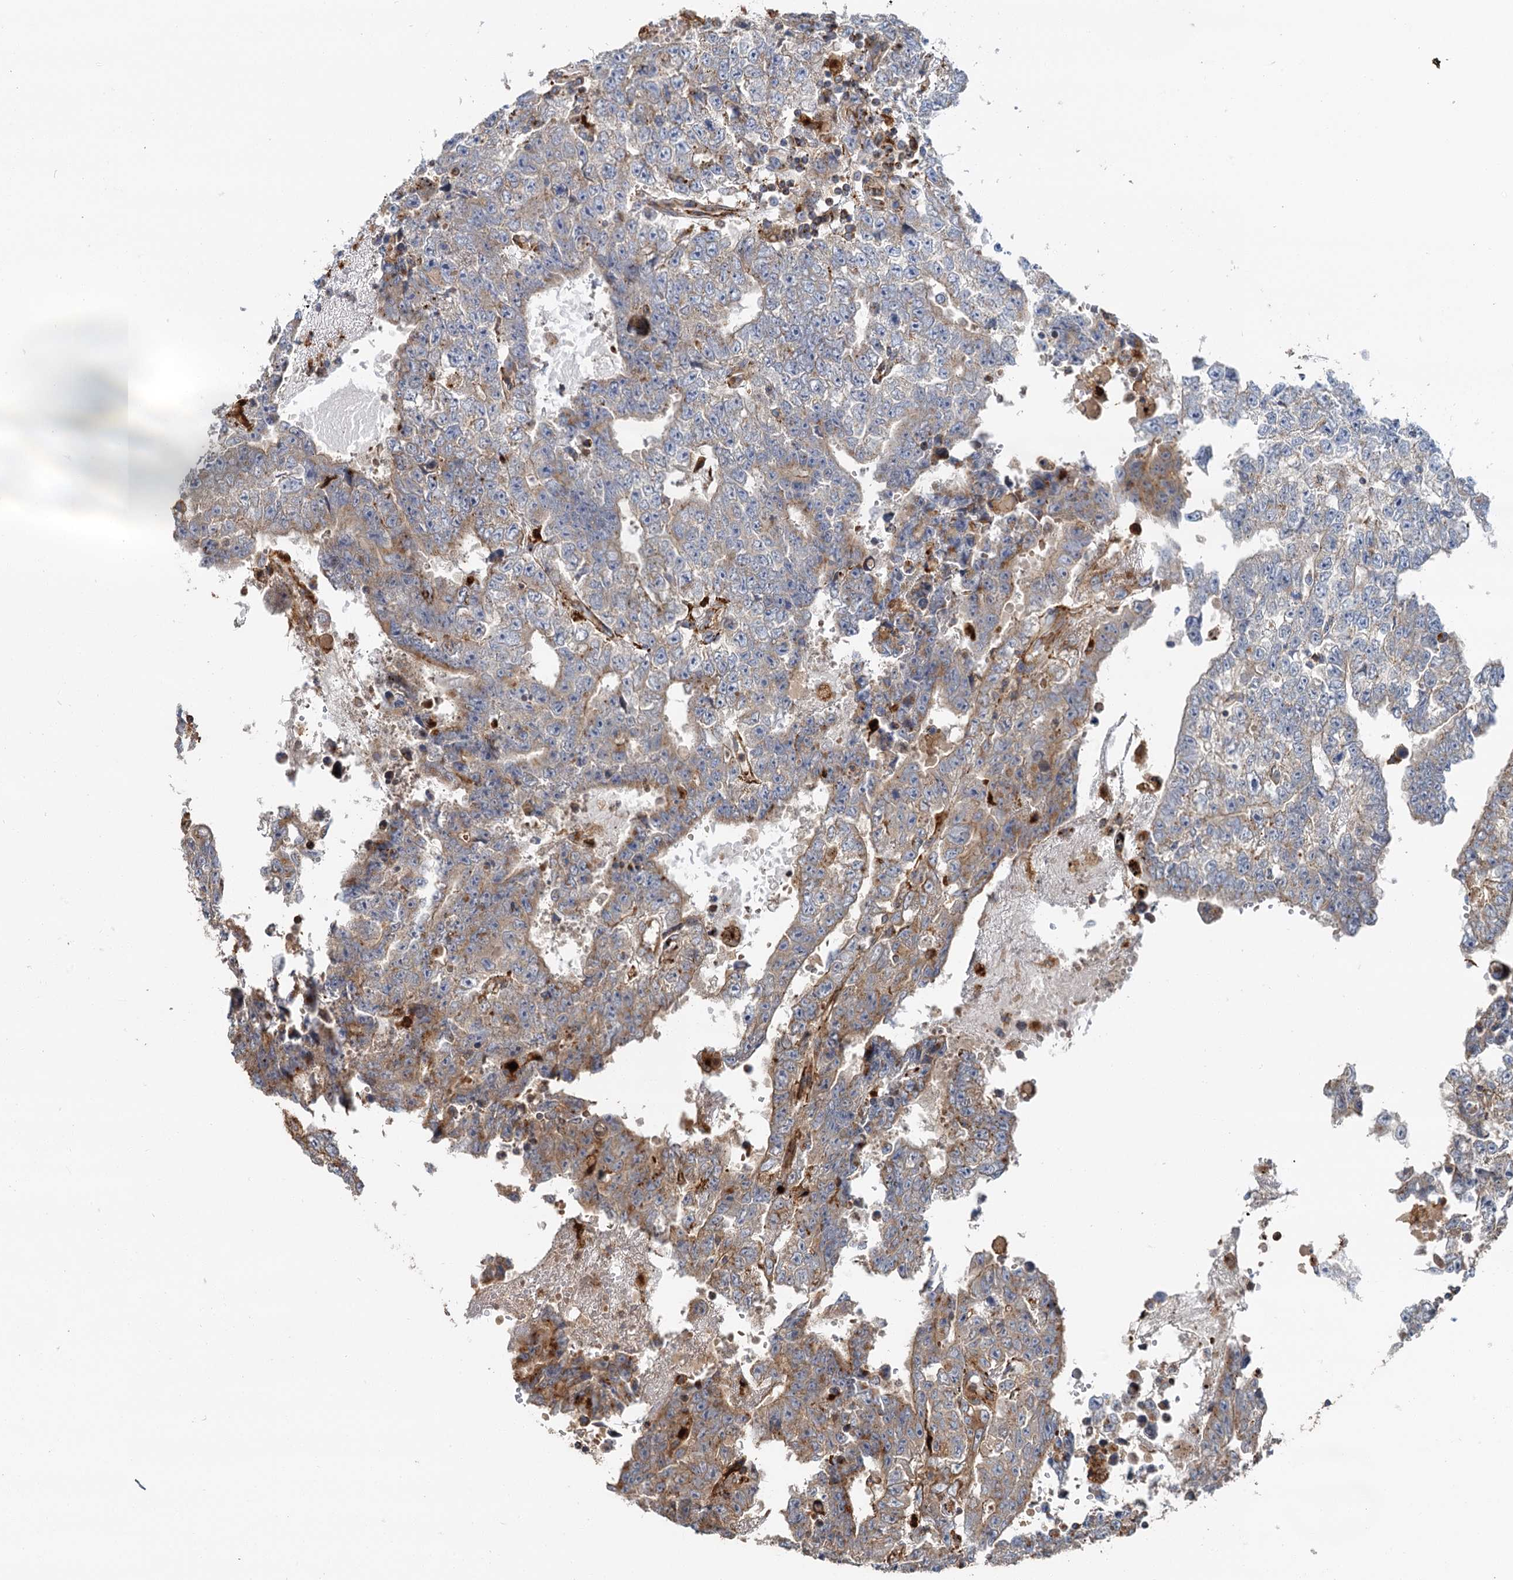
{"staining": {"intensity": "moderate", "quantity": "<25%", "location": "cytoplasmic/membranous"}, "tissue": "testis cancer", "cell_type": "Tumor cells", "image_type": "cancer", "snomed": [{"axis": "morphology", "description": "Carcinoma, Embryonal, NOS"}, {"axis": "topography", "description": "Testis"}], "caption": "A histopathology image of human embryonal carcinoma (testis) stained for a protein shows moderate cytoplasmic/membranous brown staining in tumor cells.", "gene": "WDR73", "patient": {"sex": "male", "age": 25}}